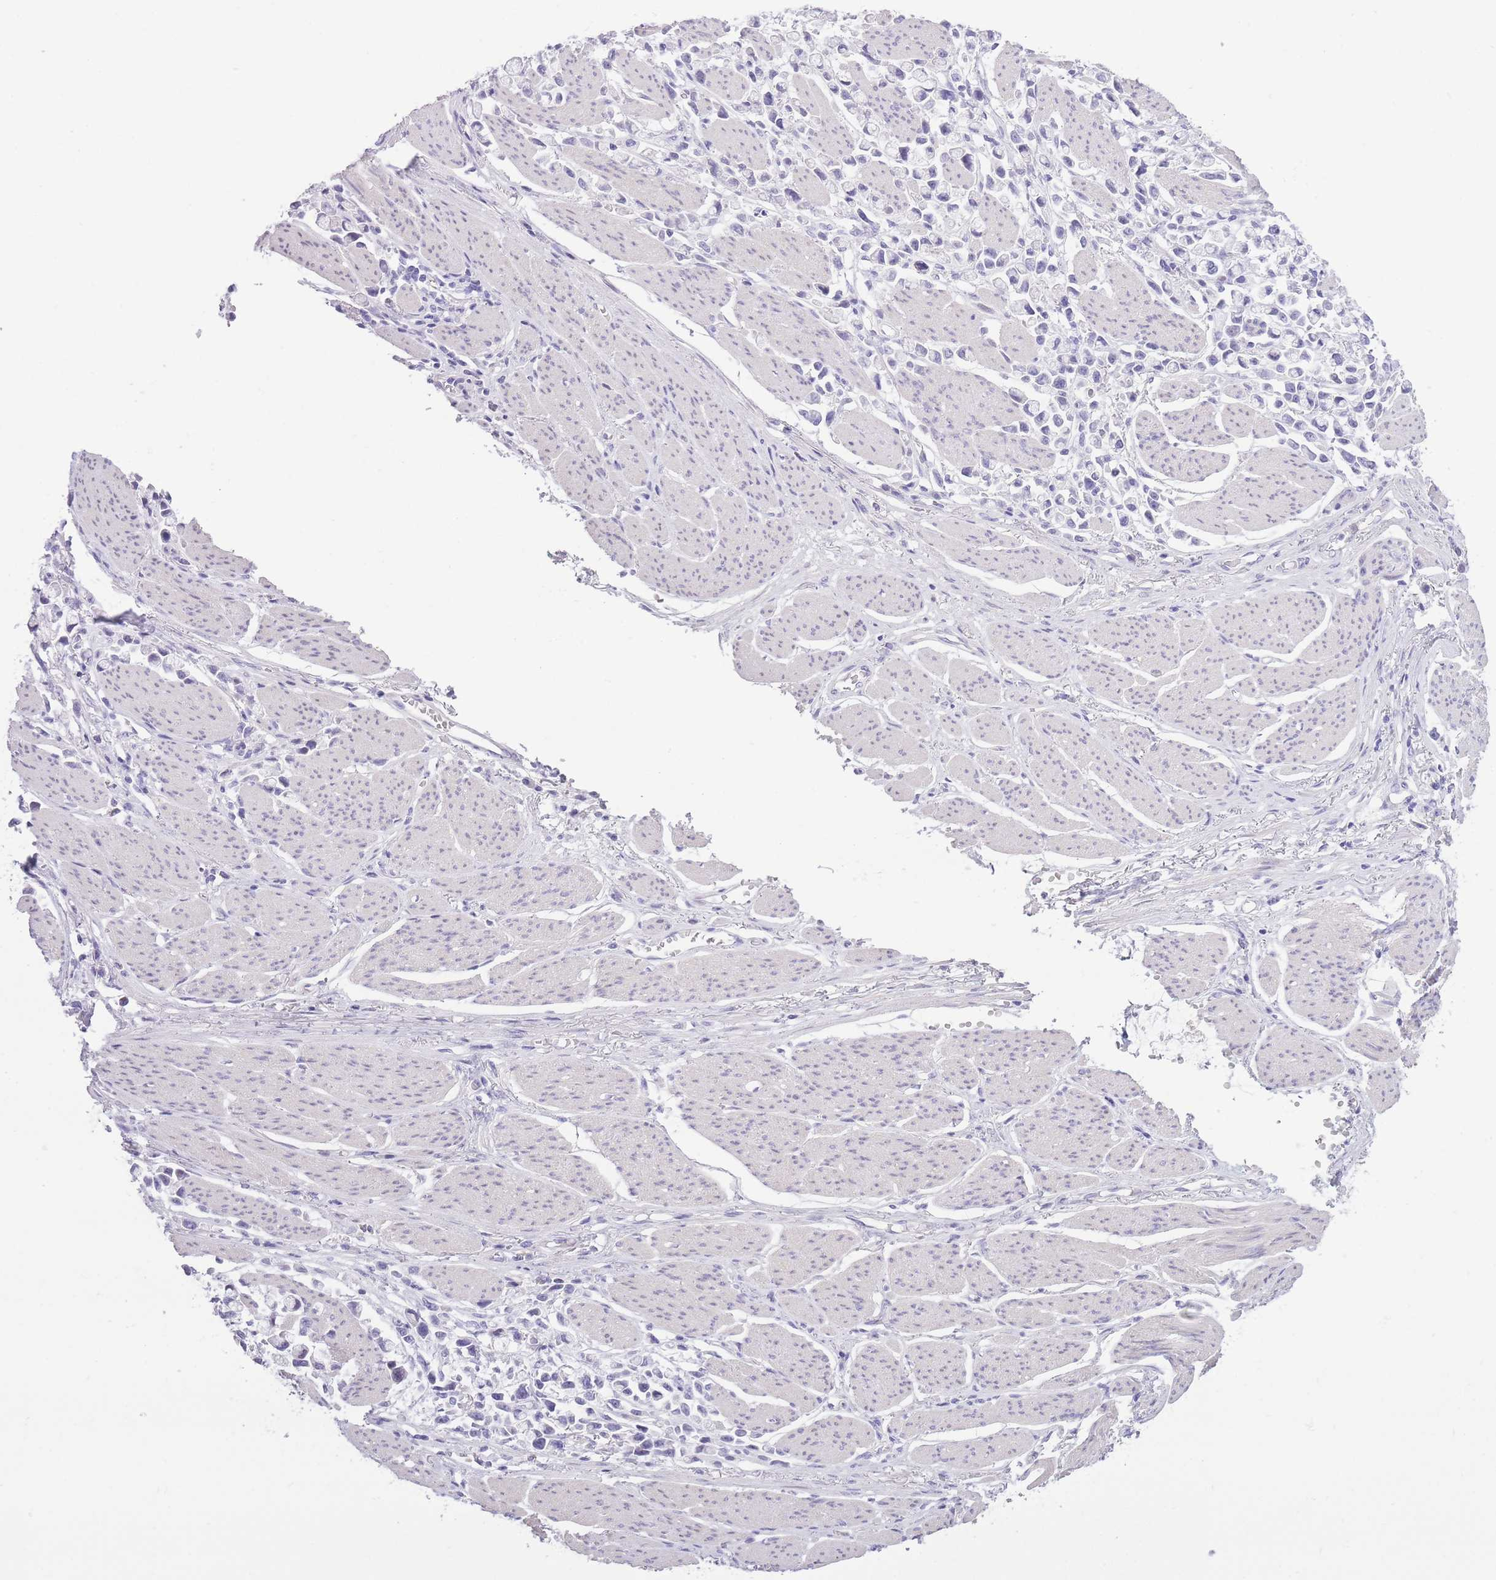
{"staining": {"intensity": "negative", "quantity": "none", "location": "none"}, "tissue": "stomach cancer", "cell_type": "Tumor cells", "image_type": "cancer", "snomed": [{"axis": "morphology", "description": "Adenocarcinoma, NOS"}, {"axis": "topography", "description": "Stomach"}], "caption": "An image of human stomach cancer is negative for staining in tumor cells.", "gene": "WDR70", "patient": {"sex": "female", "age": 81}}